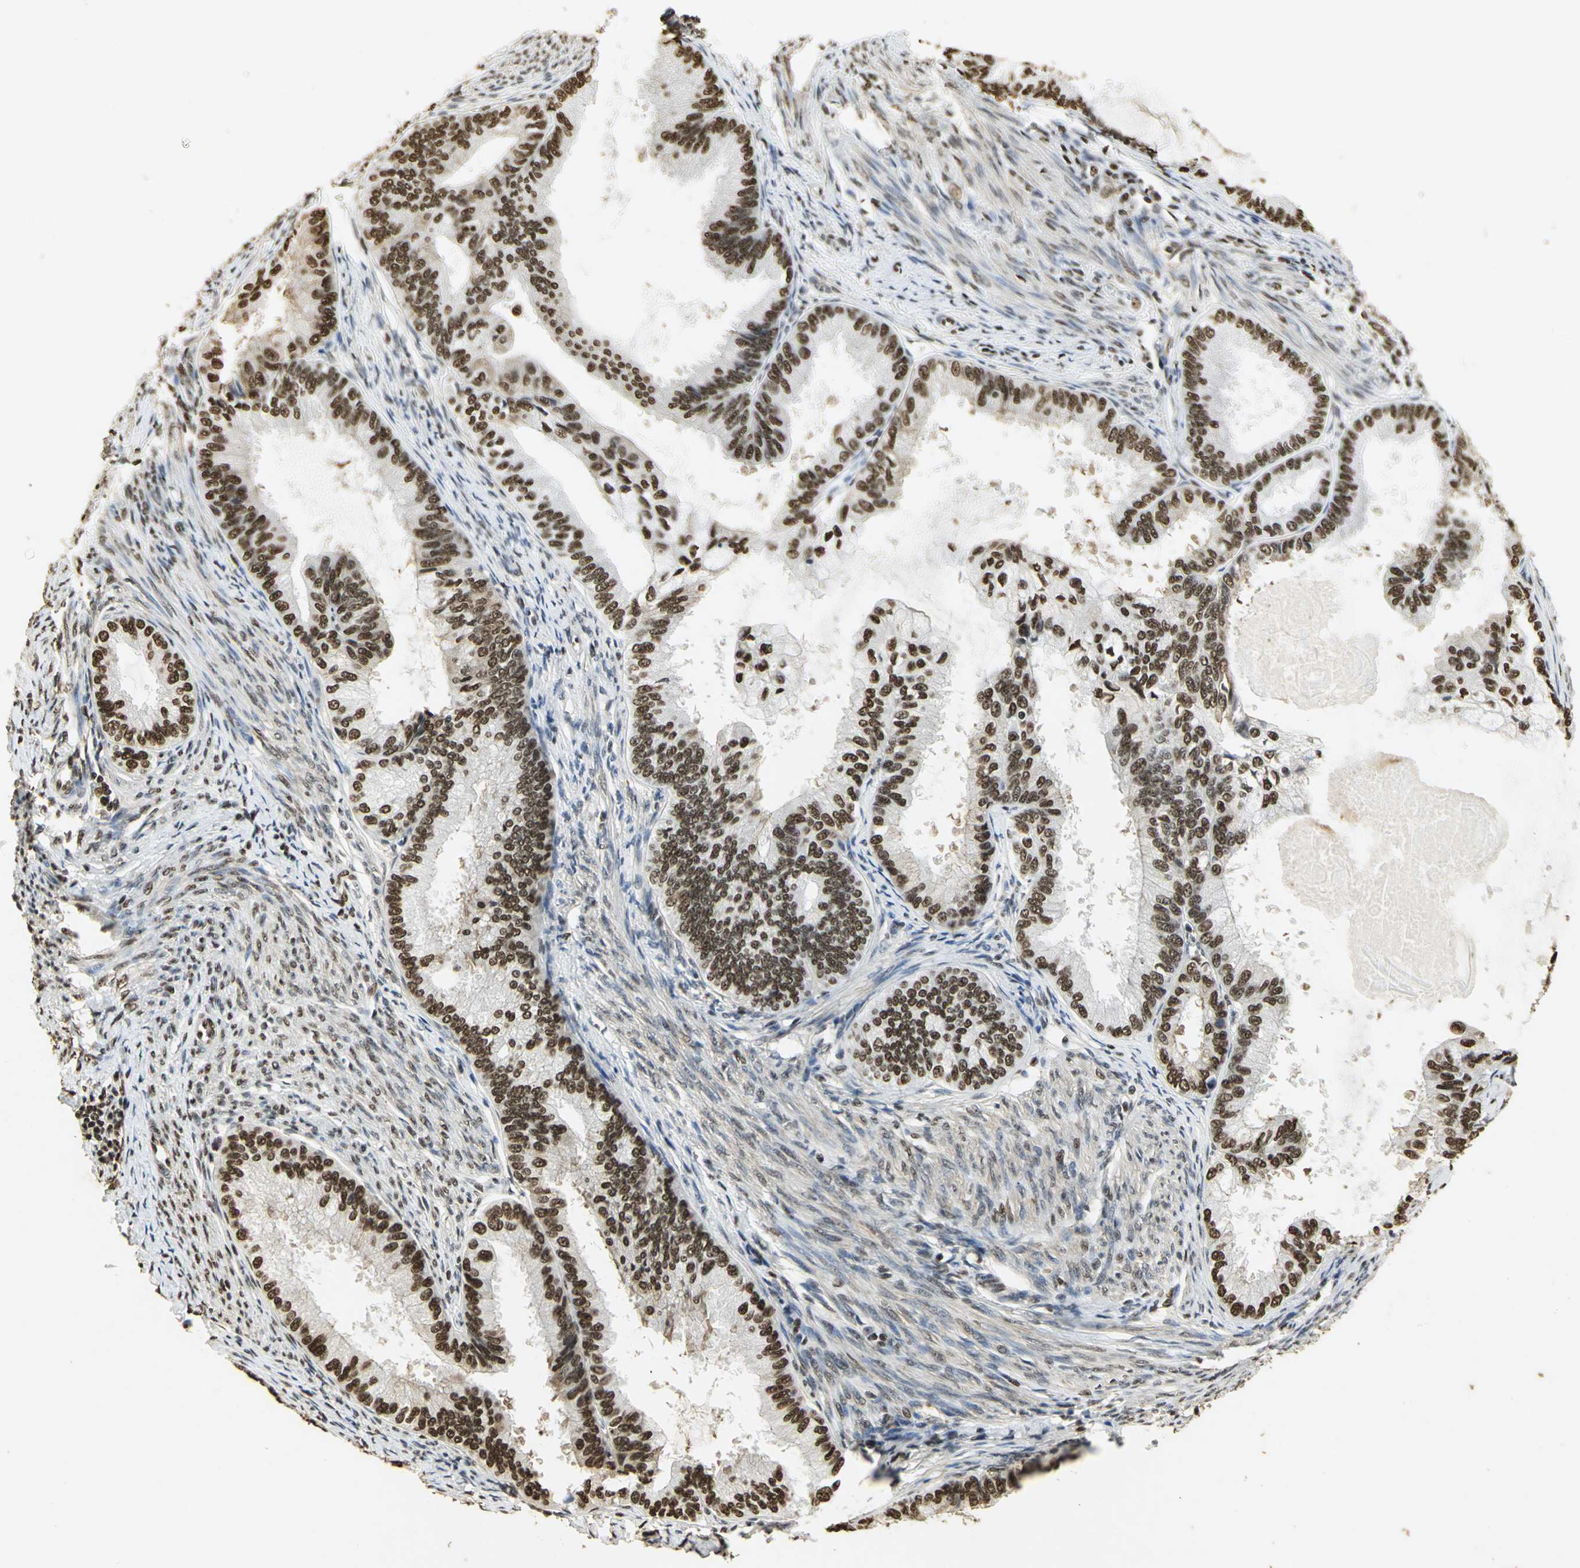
{"staining": {"intensity": "strong", "quantity": ">75%", "location": "nuclear"}, "tissue": "endometrial cancer", "cell_type": "Tumor cells", "image_type": "cancer", "snomed": [{"axis": "morphology", "description": "Adenocarcinoma, NOS"}, {"axis": "topography", "description": "Endometrium"}], "caption": "IHC of adenocarcinoma (endometrial) displays high levels of strong nuclear staining in about >75% of tumor cells. (DAB IHC with brightfield microscopy, high magnification).", "gene": "SET", "patient": {"sex": "female", "age": 86}}